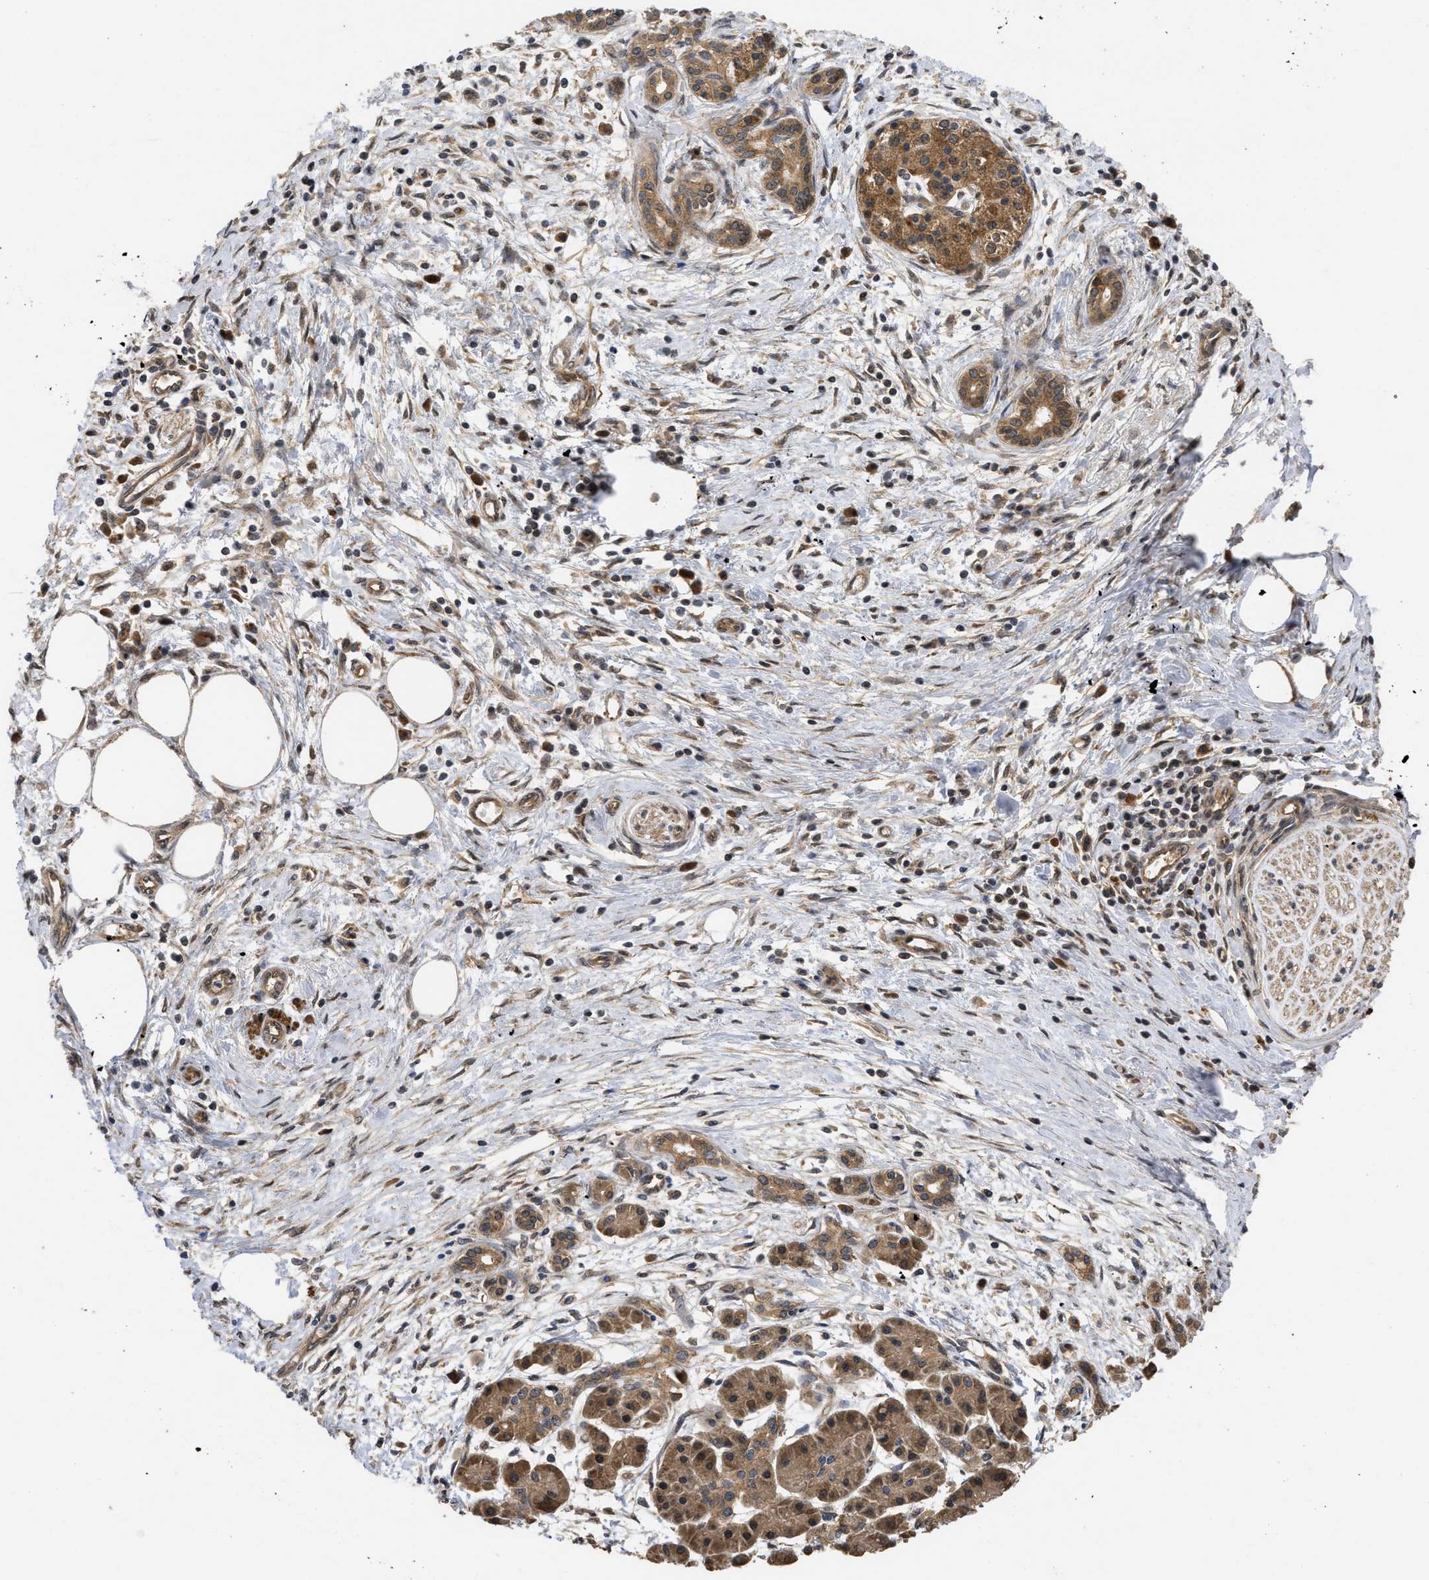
{"staining": {"intensity": "moderate", "quantity": ">75%", "location": "cytoplasmic/membranous"}, "tissue": "pancreatic cancer", "cell_type": "Tumor cells", "image_type": "cancer", "snomed": [{"axis": "morphology", "description": "Adenocarcinoma, NOS"}, {"axis": "topography", "description": "Pancreas"}], "caption": "This photomicrograph shows immunohistochemistry staining of human pancreatic cancer, with medium moderate cytoplasmic/membranous expression in about >75% of tumor cells.", "gene": "FZD6", "patient": {"sex": "female", "age": 70}}